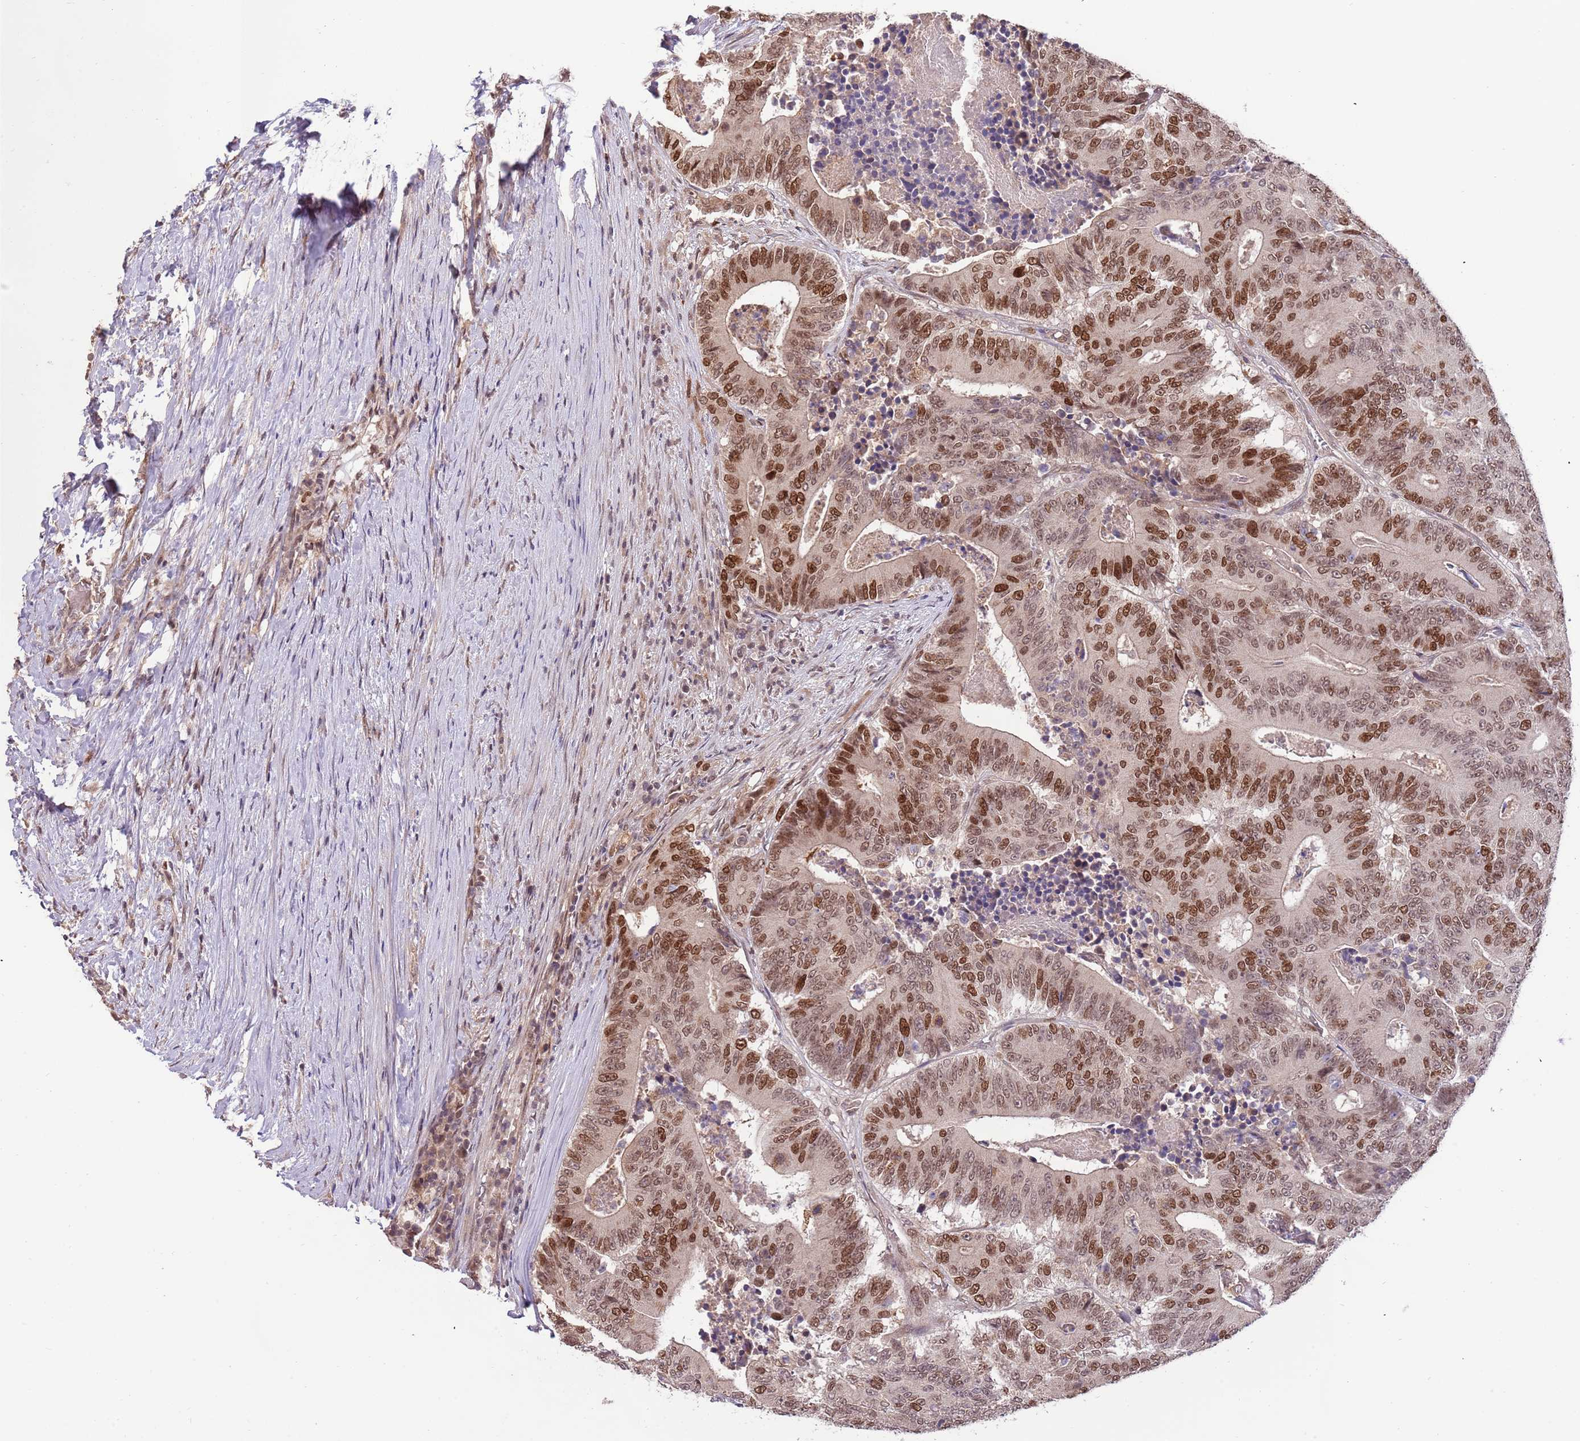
{"staining": {"intensity": "strong", "quantity": ">75%", "location": "nuclear"}, "tissue": "colorectal cancer", "cell_type": "Tumor cells", "image_type": "cancer", "snomed": [{"axis": "morphology", "description": "Adenocarcinoma, NOS"}, {"axis": "topography", "description": "Colon"}], "caption": "Colorectal cancer was stained to show a protein in brown. There is high levels of strong nuclear expression in about >75% of tumor cells. (DAB IHC, brown staining for protein, blue staining for nuclei).", "gene": "RIF1", "patient": {"sex": "male", "age": 83}}